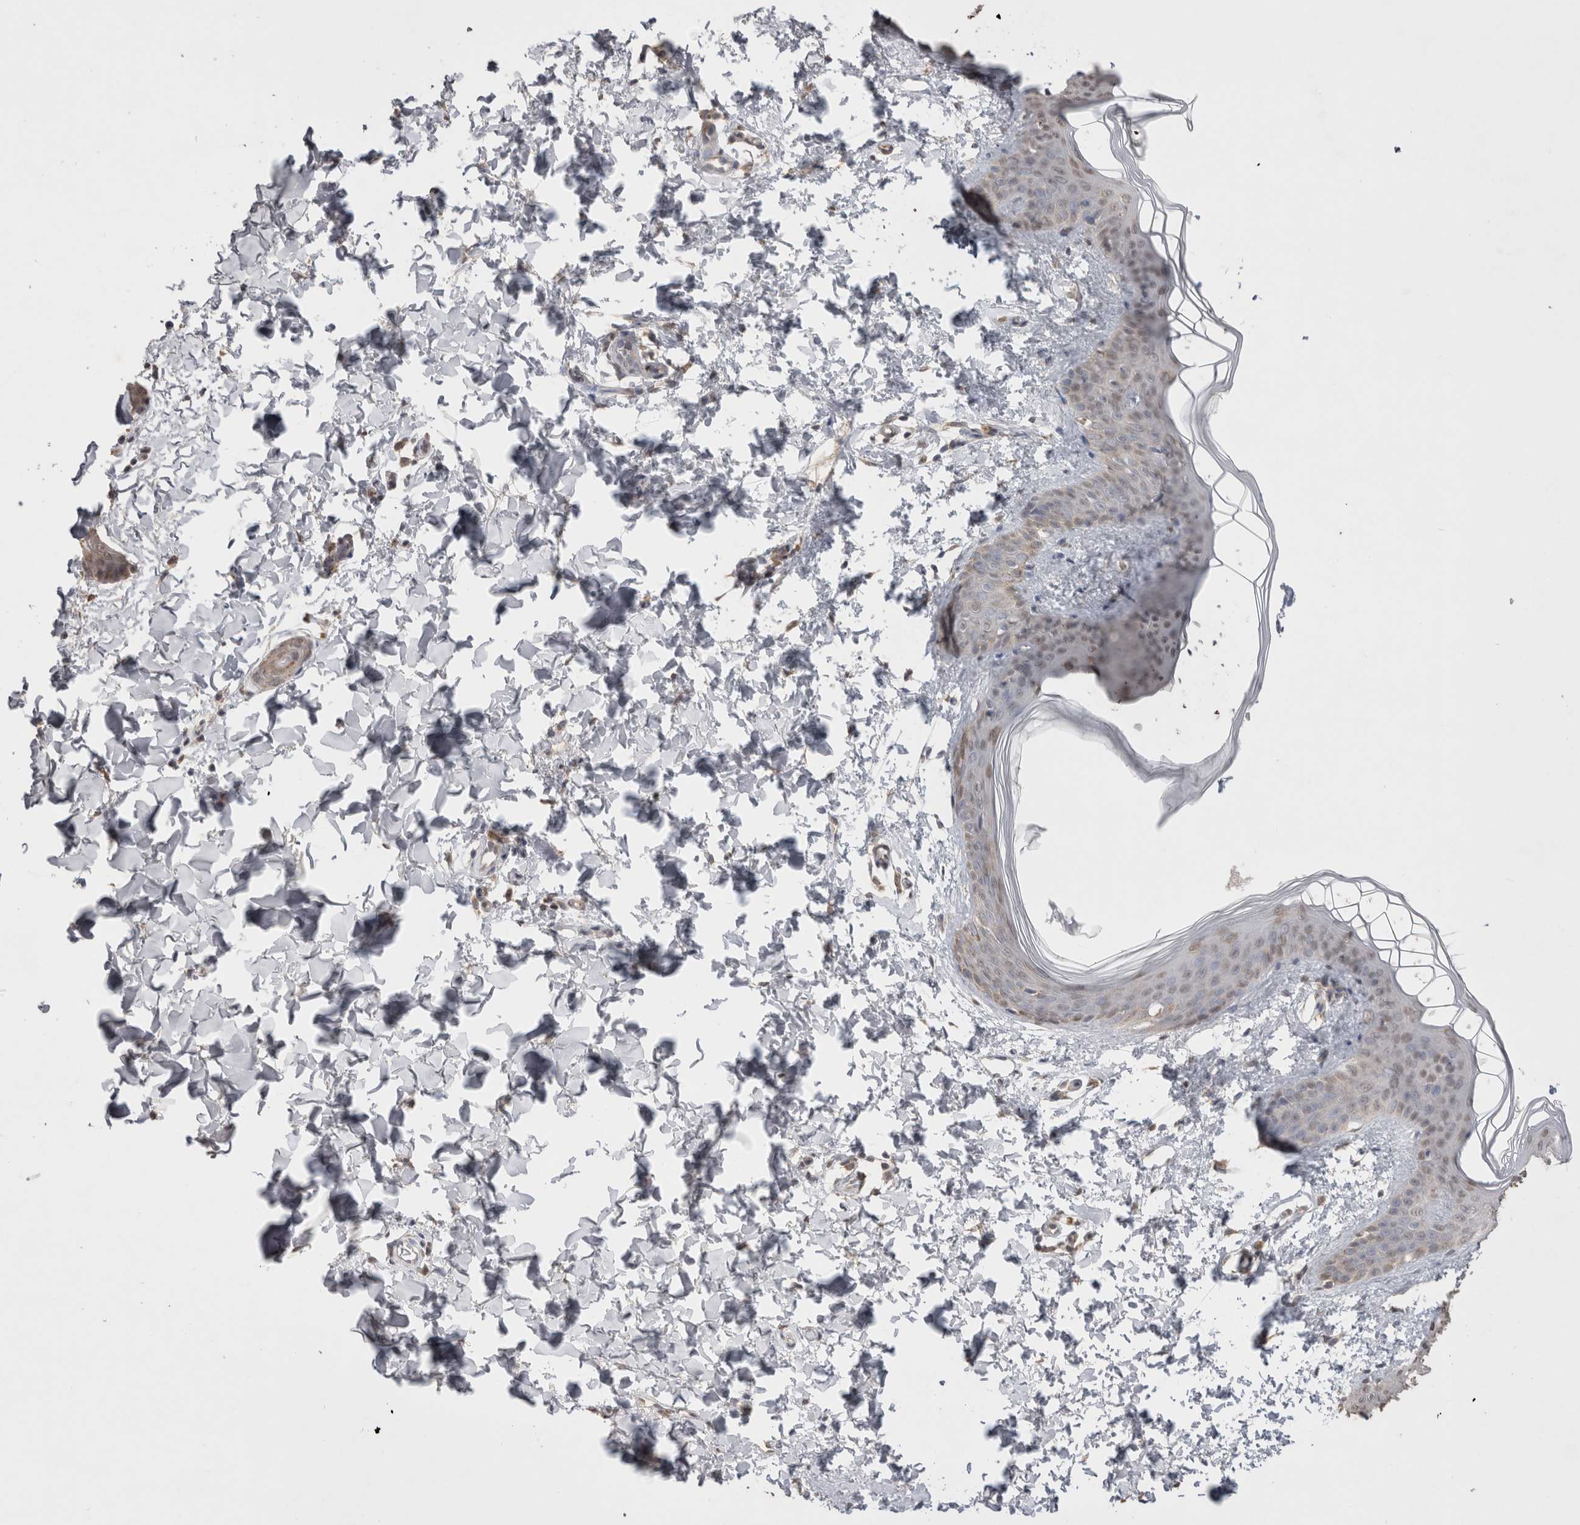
{"staining": {"intensity": "moderate", "quantity": "25%-75%", "location": "cytoplasmic/membranous"}, "tissue": "skin", "cell_type": "Fibroblasts", "image_type": "normal", "snomed": [{"axis": "morphology", "description": "Normal tissue, NOS"}, {"axis": "topography", "description": "Skin"}], "caption": "Fibroblasts demonstrate medium levels of moderate cytoplasmic/membranous expression in about 25%-75% of cells in unremarkable human skin. (Brightfield microscopy of DAB IHC at high magnification).", "gene": "NOMO1", "patient": {"sex": "female", "age": 17}}